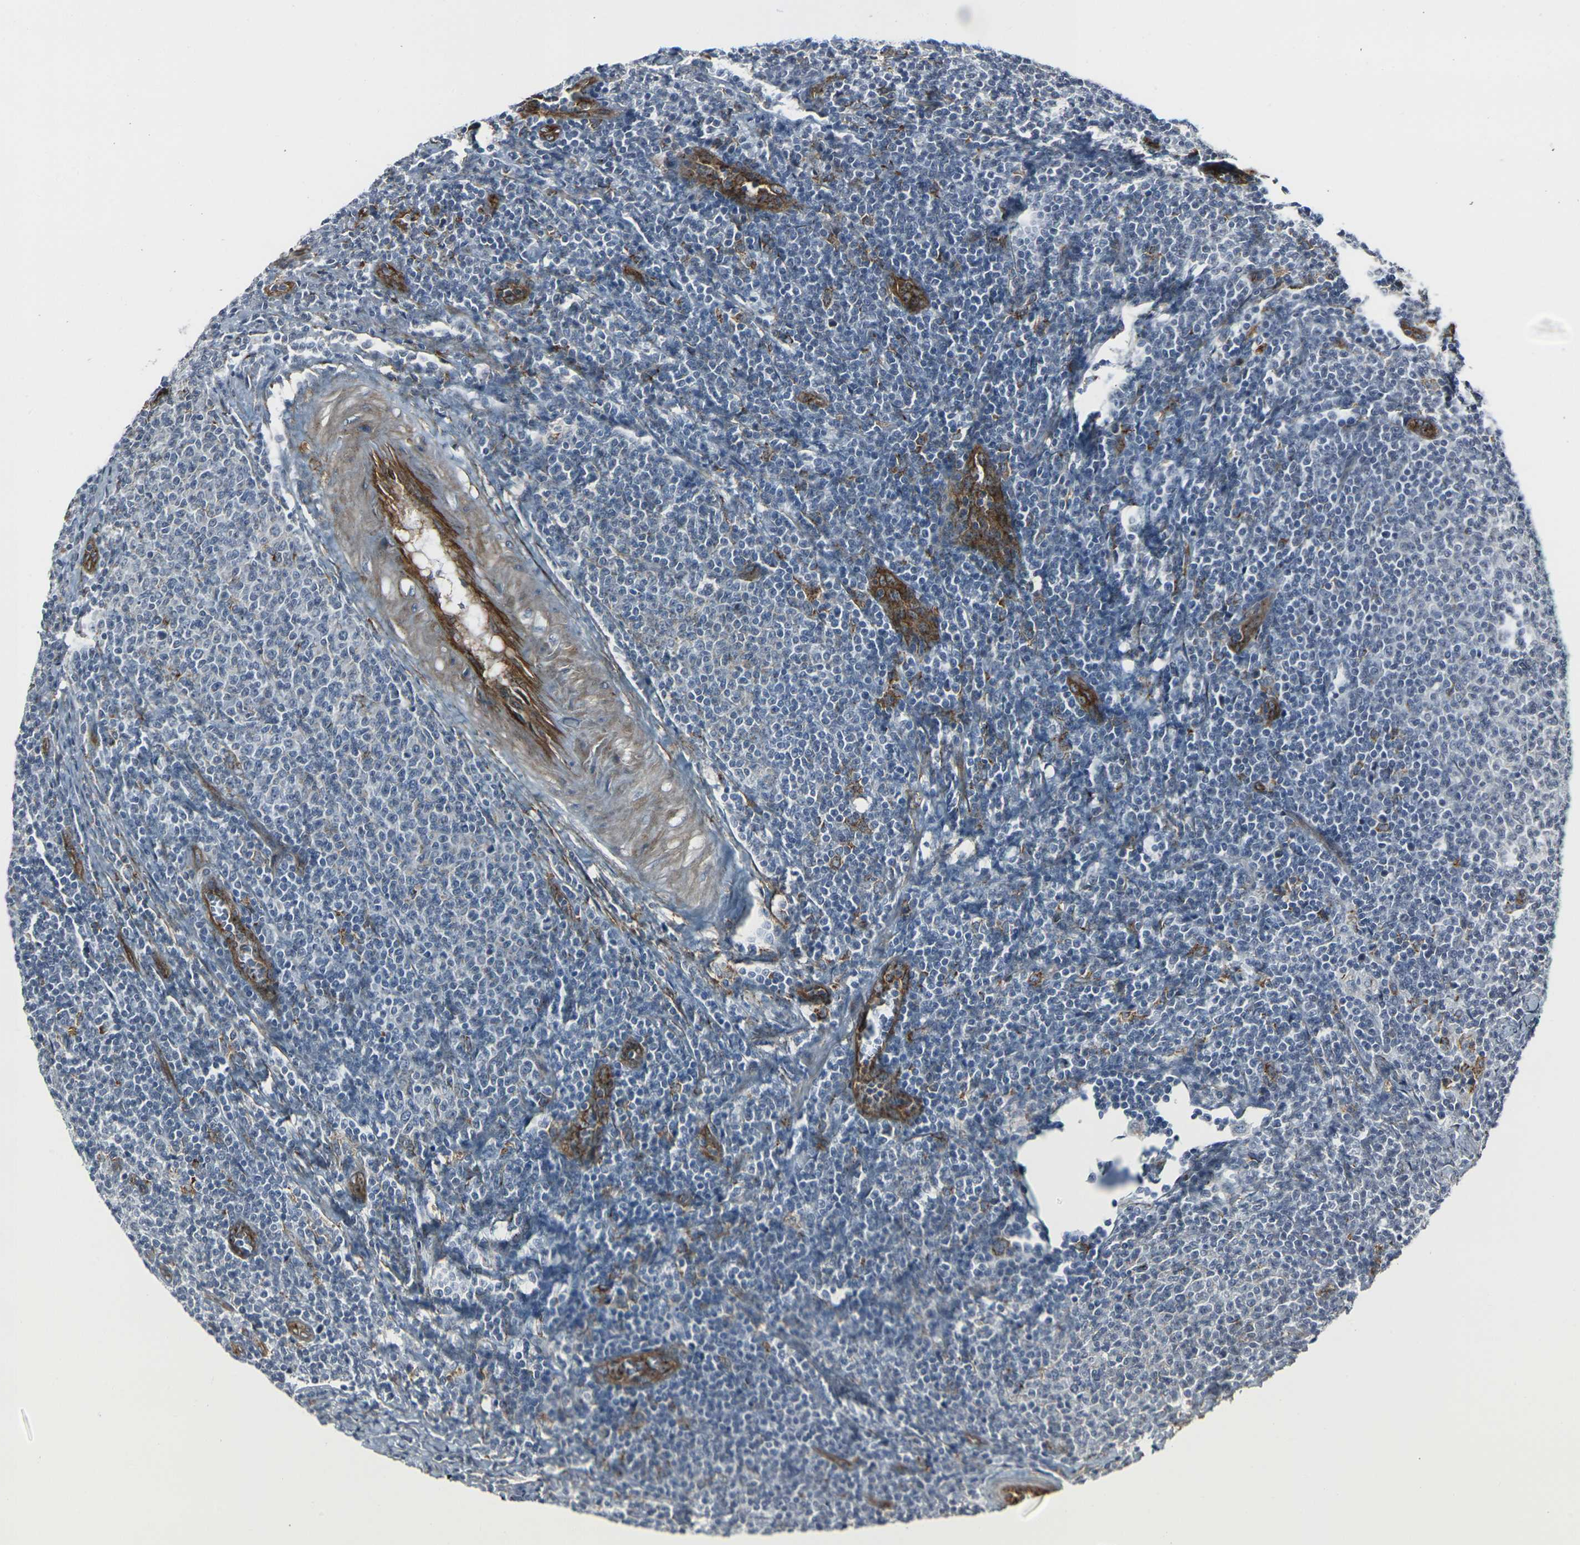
{"staining": {"intensity": "negative", "quantity": "none", "location": "none"}, "tissue": "lymphoma", "cell_type": "Tumor cells", "image_type": "cancer", "snomed": [{"axis": "morphology", "description": "Malignant lymphoma, non-Hodgkin's type, Low grade"}, {"axis": "topography", "description": "Lymph node"}], "caption": "This micrograph is of lymphoma stained with immunohistochemistry (IHC) to label a protein in brown with the nuclei are counter-stained blue. There is no expression in tumor cells.", "gene": "MYOF", "patient": {"sex": "male", "age": 66}}